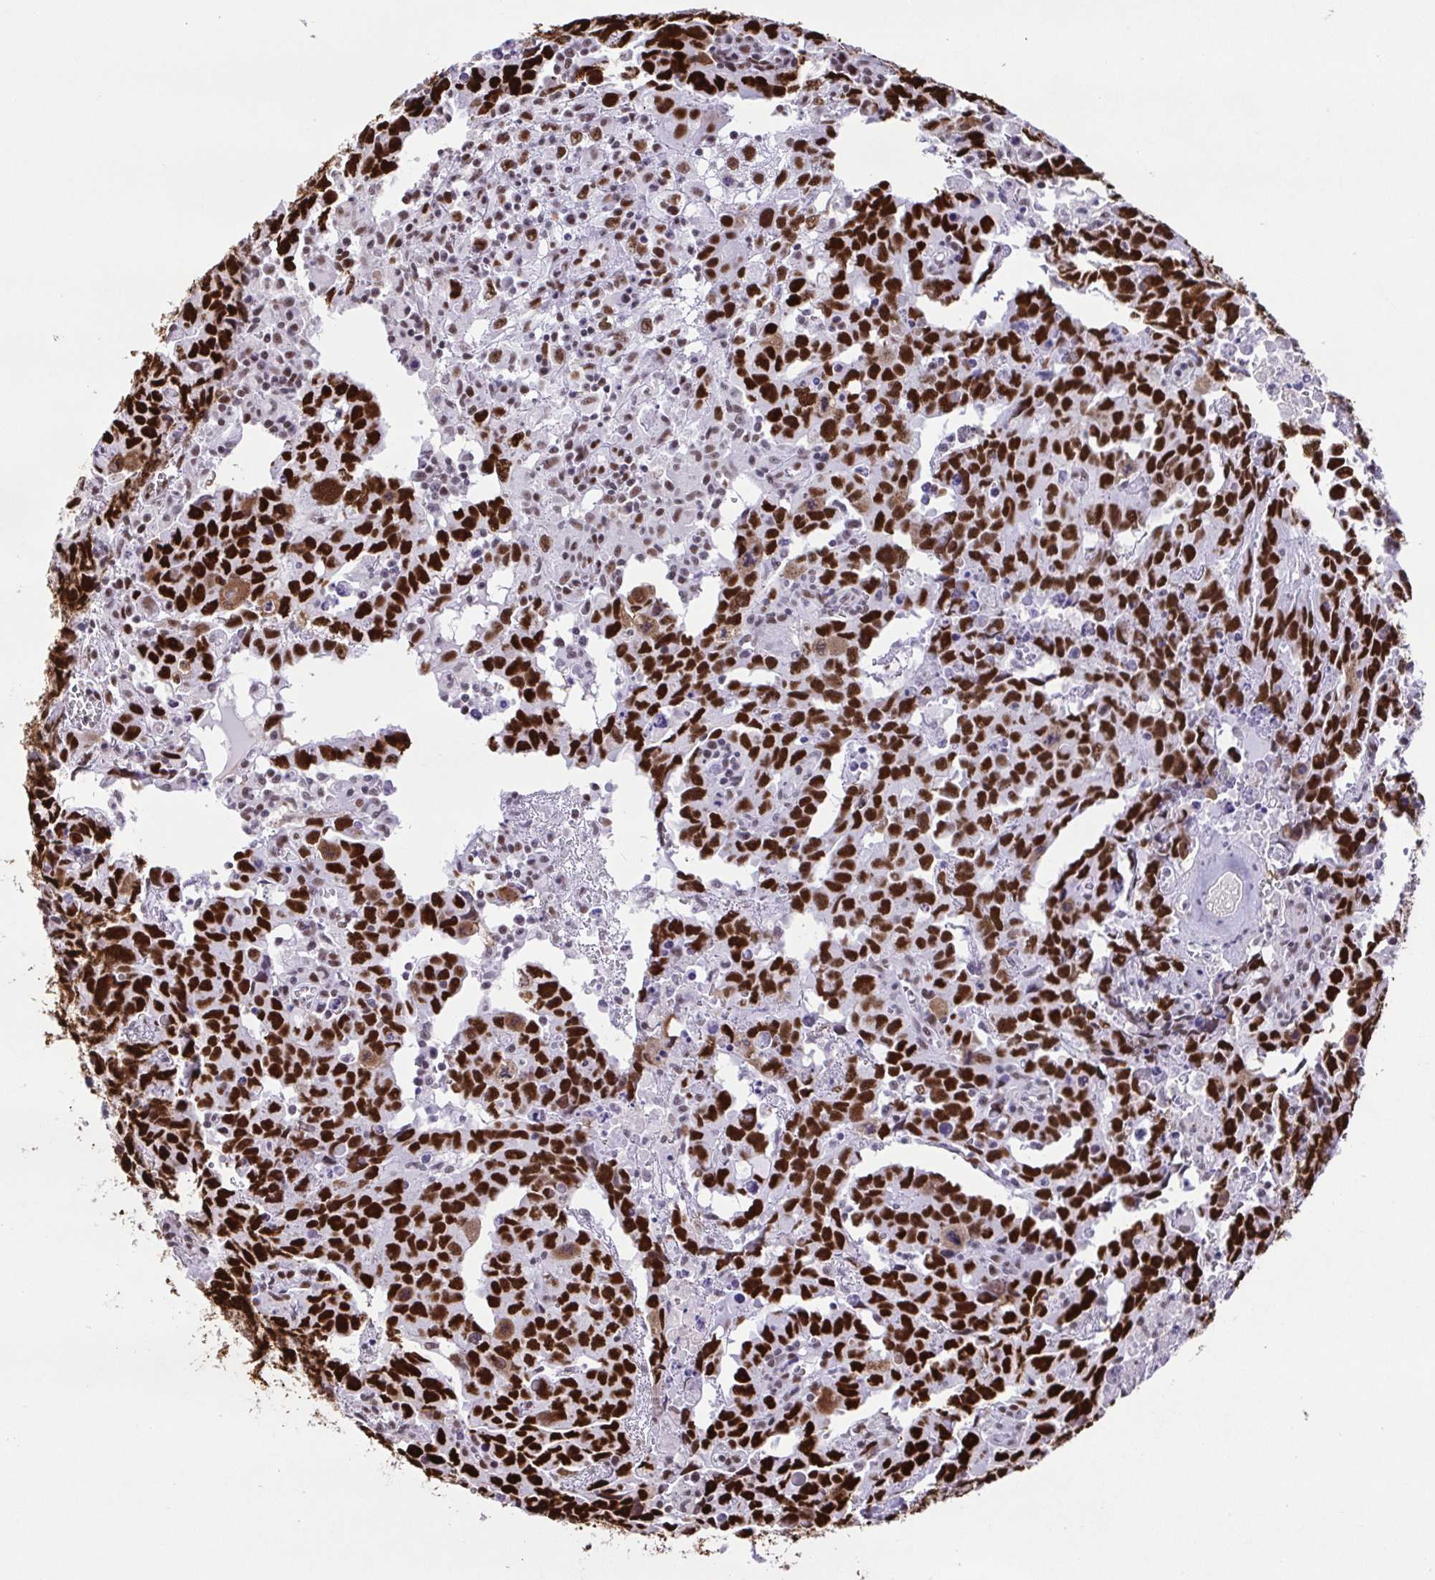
{"staining": {"intensity": "strong", "quantity": ">75%", "location": "nuclear"}, "tissue": "testis cancer", "cell_type": "Tumor cells", "image_type": "cancer", "snomed": [{"axis": "morphology", "description": "Carcinoma, Embryonal, NOS"}, {"axis": "topography", "description": "Testis"}], "caption": "Strong nuclear staining for a protein is identified in about >75% of tumor cells of testis cancer (embryonal carcinoma) using IHC.", "gene": "TRIM28", "patient": {"sex": "male", "age": 22}}